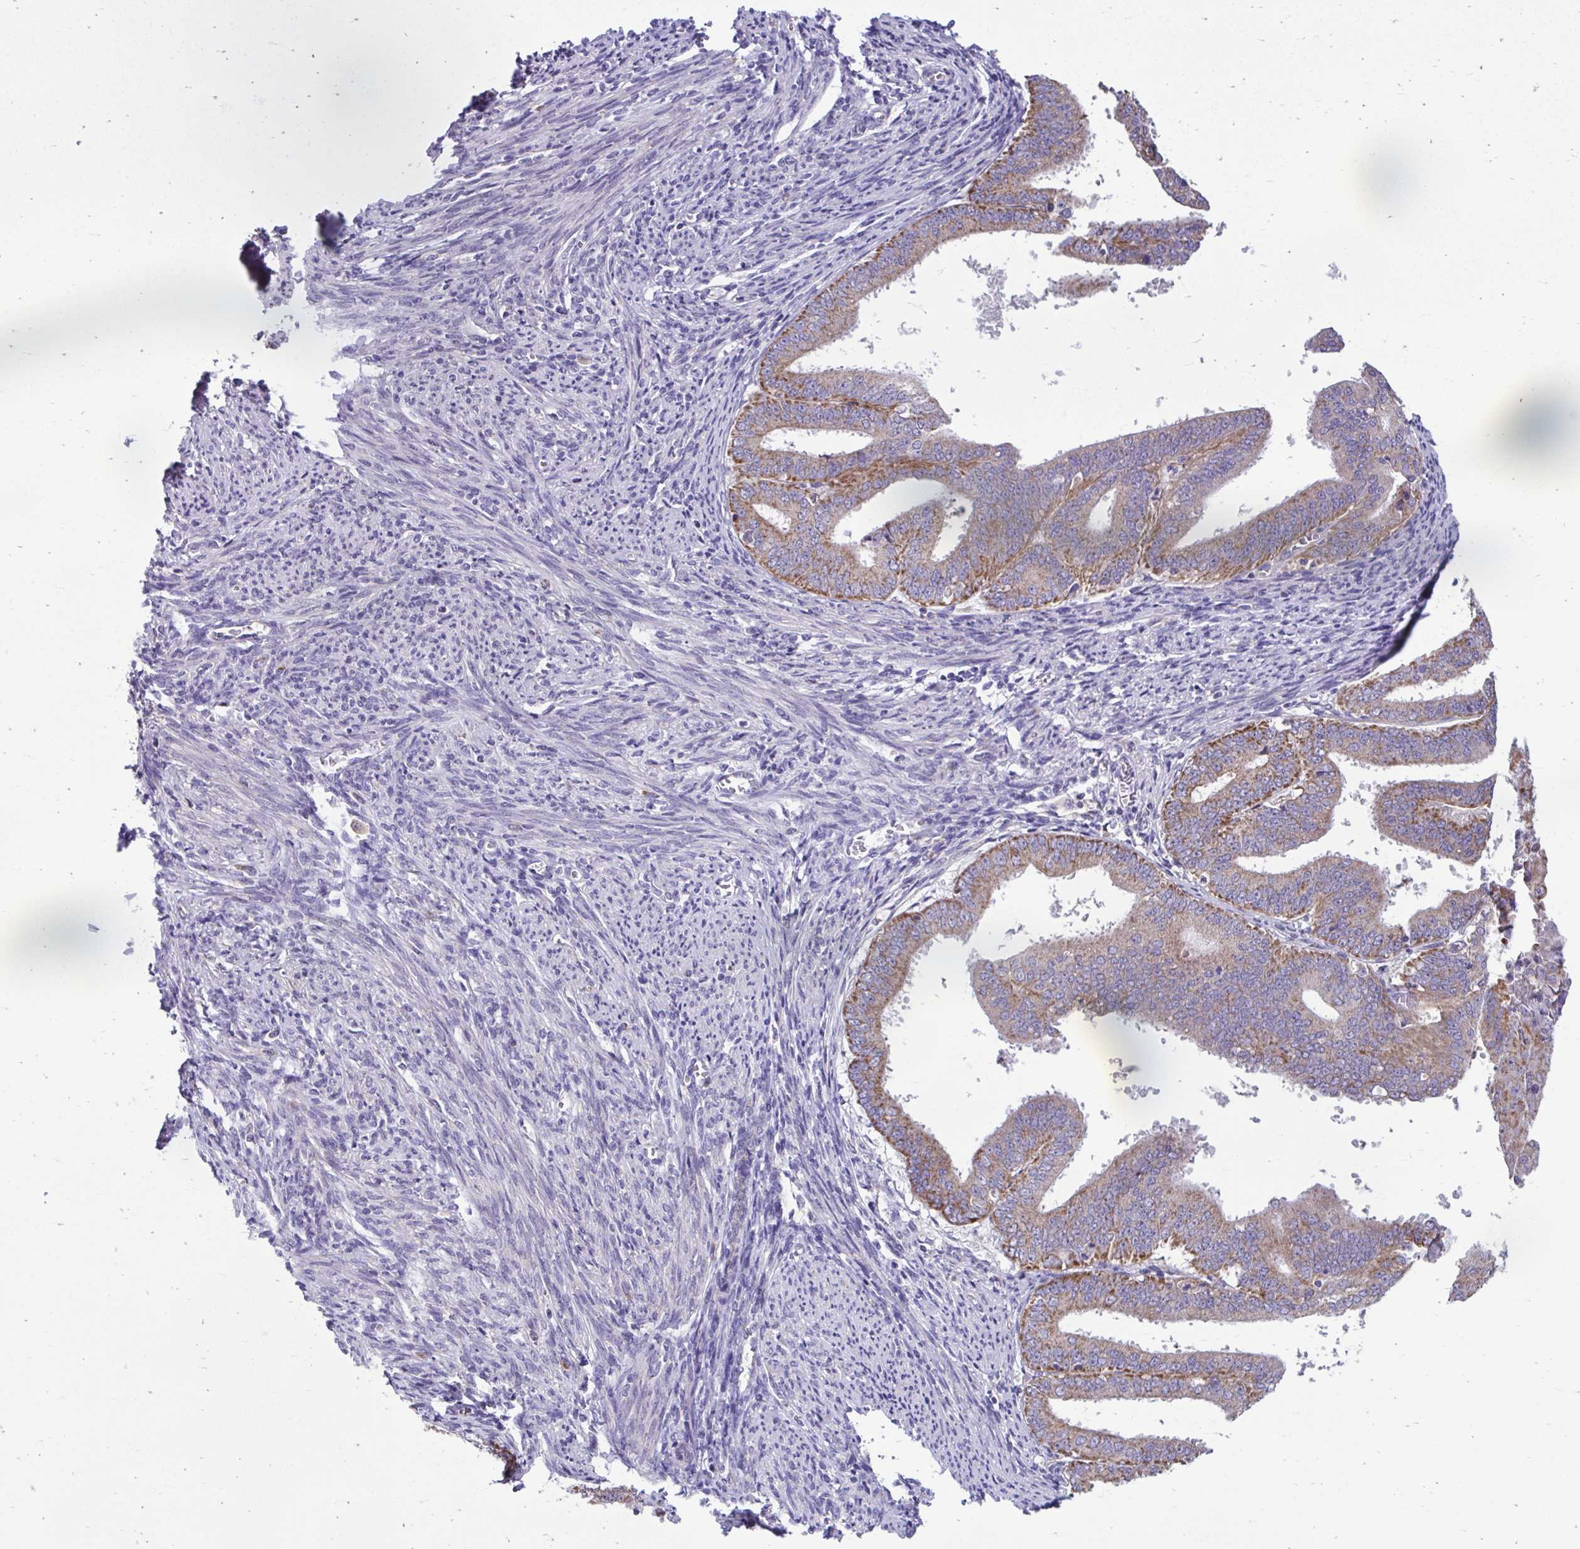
{"staining": {"intensity": "moderate", "quantity": ">75%", "location": "cytoplasmic/membranous"}, "tissue": "endometrial cancer", "cell_type": "Tumor cells", "image_type": "cancer", "snomed": [{"axis": "morphology", "description": "Adenocarcinoma, NOS"}, {"axis": "topography", "description": "Endometrium"}], "caption": "IHC of adenocarcinoma (endometrial) displays medium levels of moderate cytoplasmic/membranous expression in about >75% of tumor cells.", "gene": "LINGO4", "patient": {"sex": "female", "age": 63}}